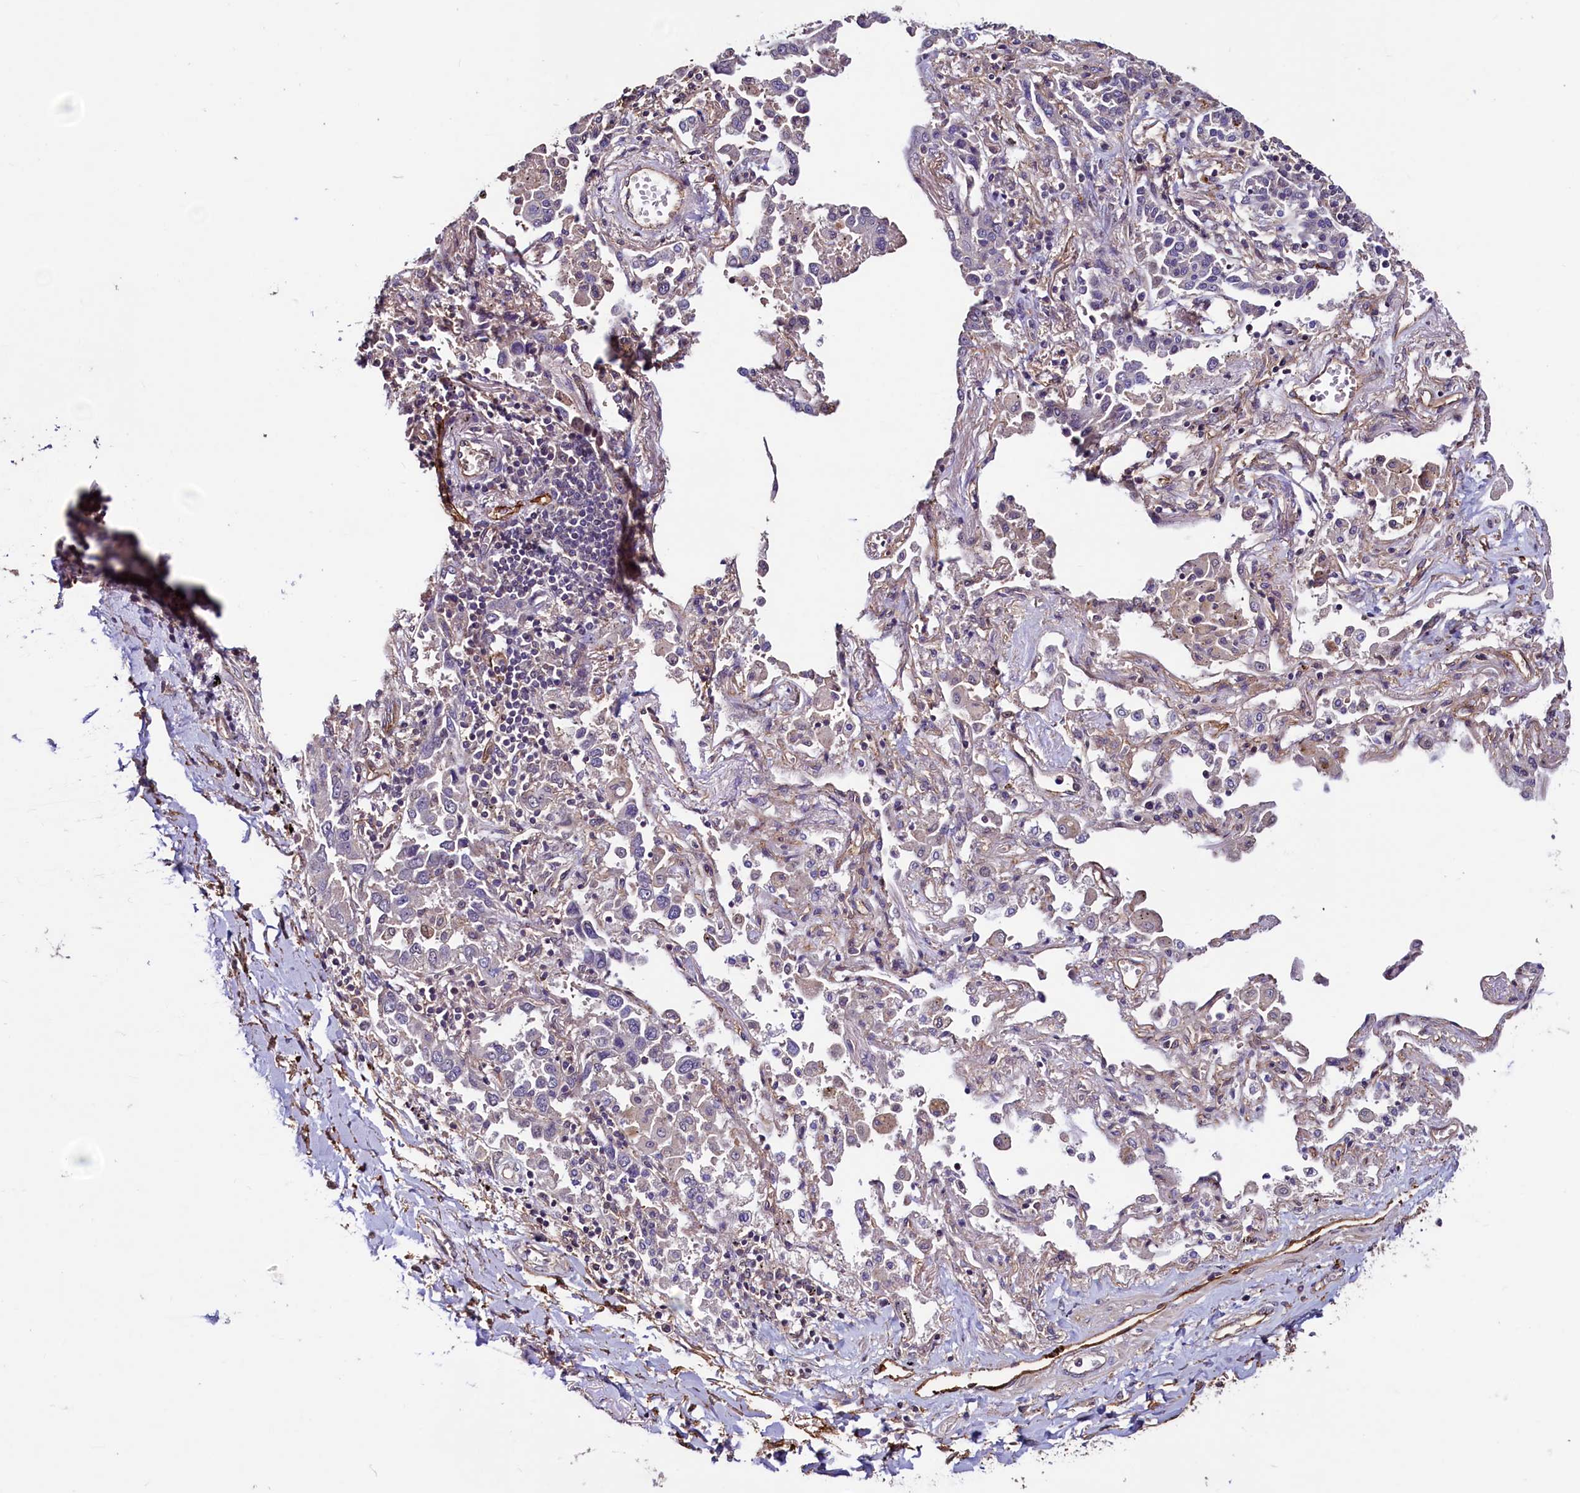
{"staining": {"intensity": "weak", "quantity": "<25%", "location": "cytoplasmic/membranous"}, "tissue": "lung cancer", "cell_type": "Tumor cells", "image_type": "cancer", "snomed": [{"axis": "morphology", "description": "Adenocarcinoma, NOS"}, {"axis": "topography", "description": "Lung"}], "caption": "Tumor cells show no significant expression in lung cancer (adenocarcinoma).", "gene": "PALM", "patient": {"sex": "male", "age": 67}}